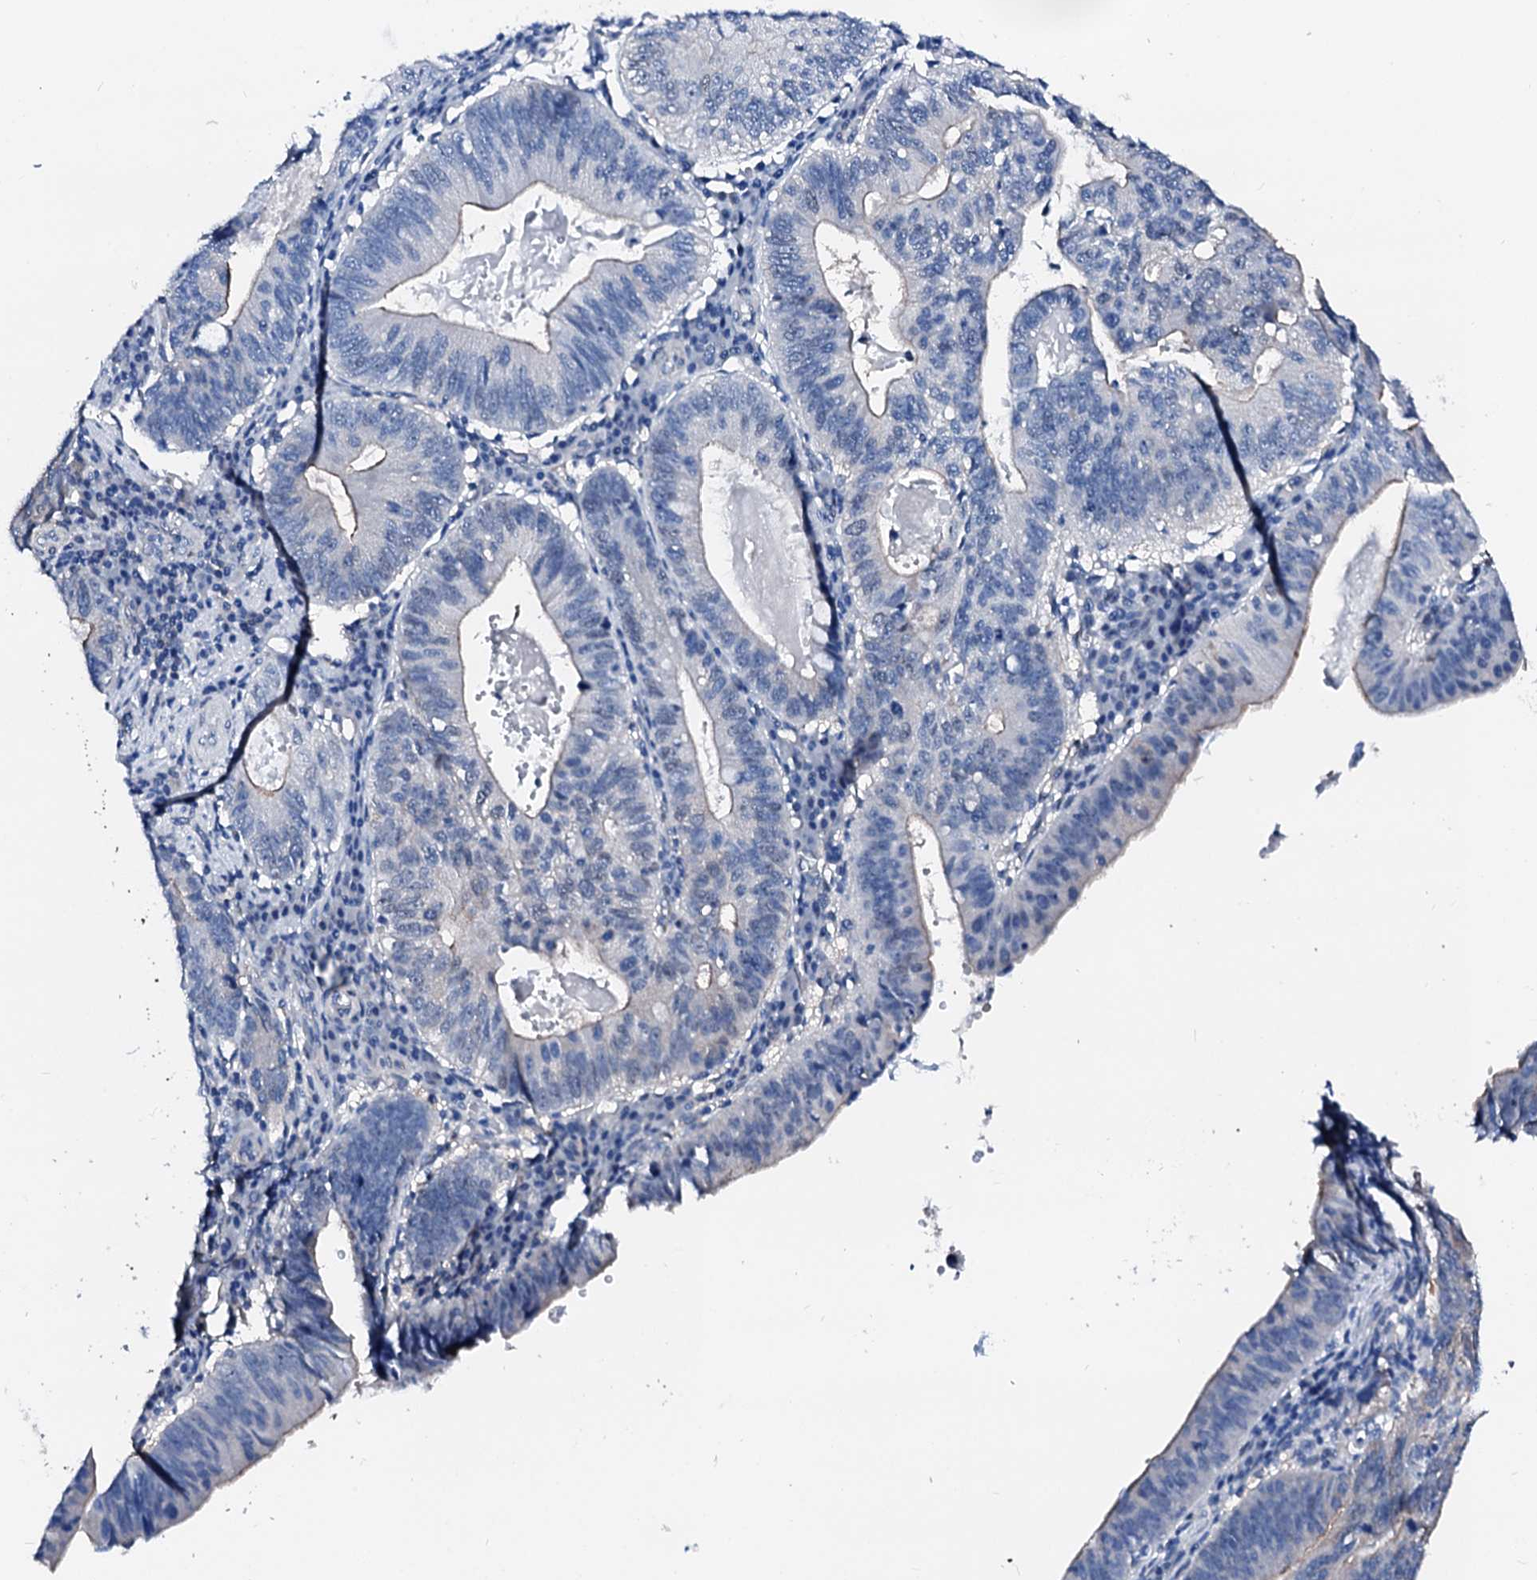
{"staining": {"intensity": "weak", "quantity": "<25%", "location": "cytoplasmic/membranous"}, "tissue": "stomach cancer", "cell_type": "Tumor cells", "image_type": "cancer", "snomed": [{"axis": "morphology", "description": "Adenocarcinoma, NOS"}, {"axis": "topography", "description": "Stomach"}], "caption": "This histopathology image is of stomach cancer (adenocarcinoma) stained with immunohistochemistry (IHC) to label a protein in brown with the nuclei are counter-stained blue. There is no positivity in tumor cells.", "gene": "CSN2", "patient": {"sex": "male", "age": 59}}